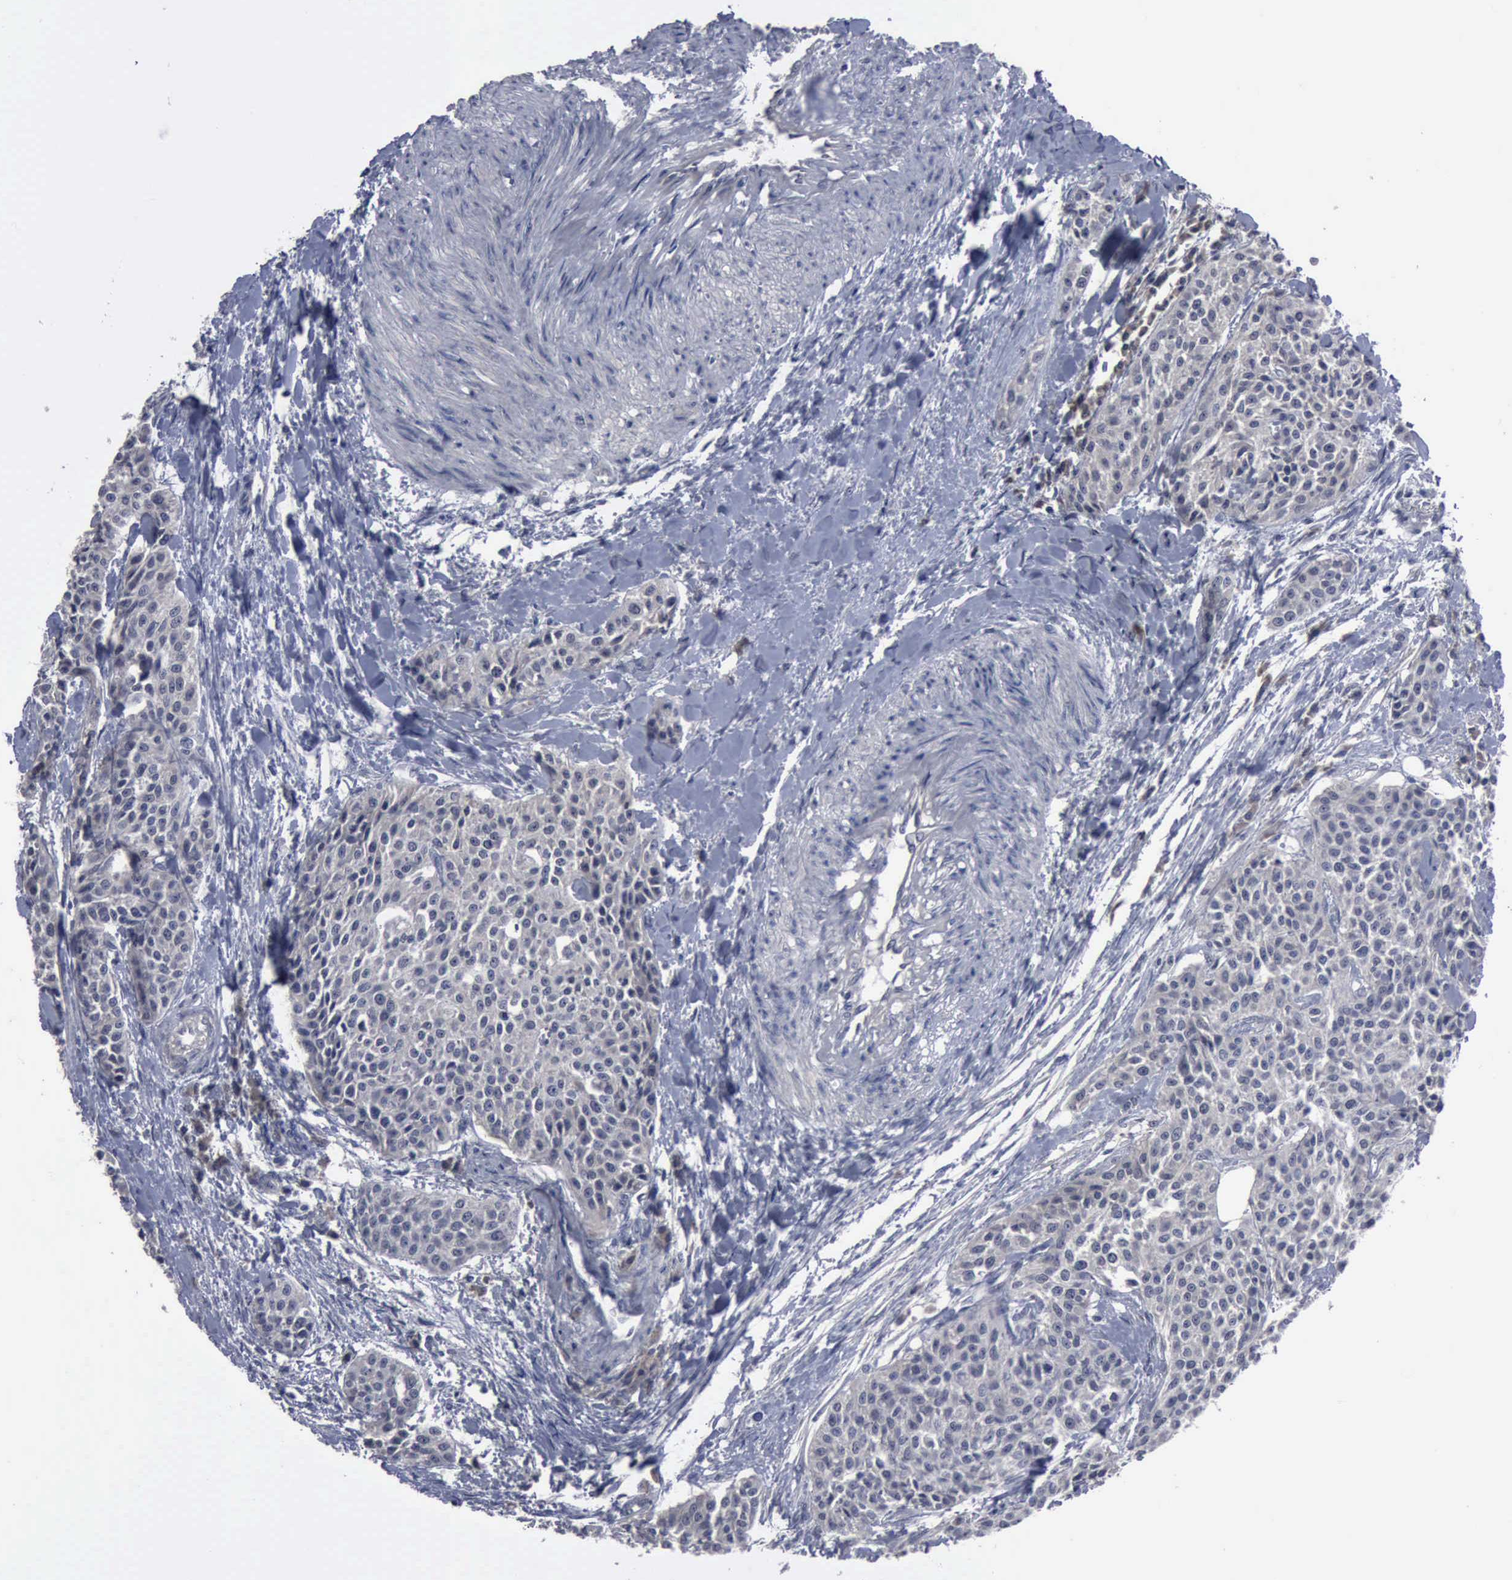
{"staining": {"intensity": "negative", "quantity": "none", "location": "none"}, "tissue": "urothelial cancer", "cell_type": "Tumor cells", "image_type": "cancer", "snomed": [{"axis": "morphology", "description": "Urothelial carcinoma, High grade"}, {"axis": "topography", "description": "Urinary bladder"}], "caption": "Tumor cells are negative for protein expression in human high-grade urothelial carcinoma.", "gene": "MYO18B", "patient": {"sex": "male", "age": 56}}